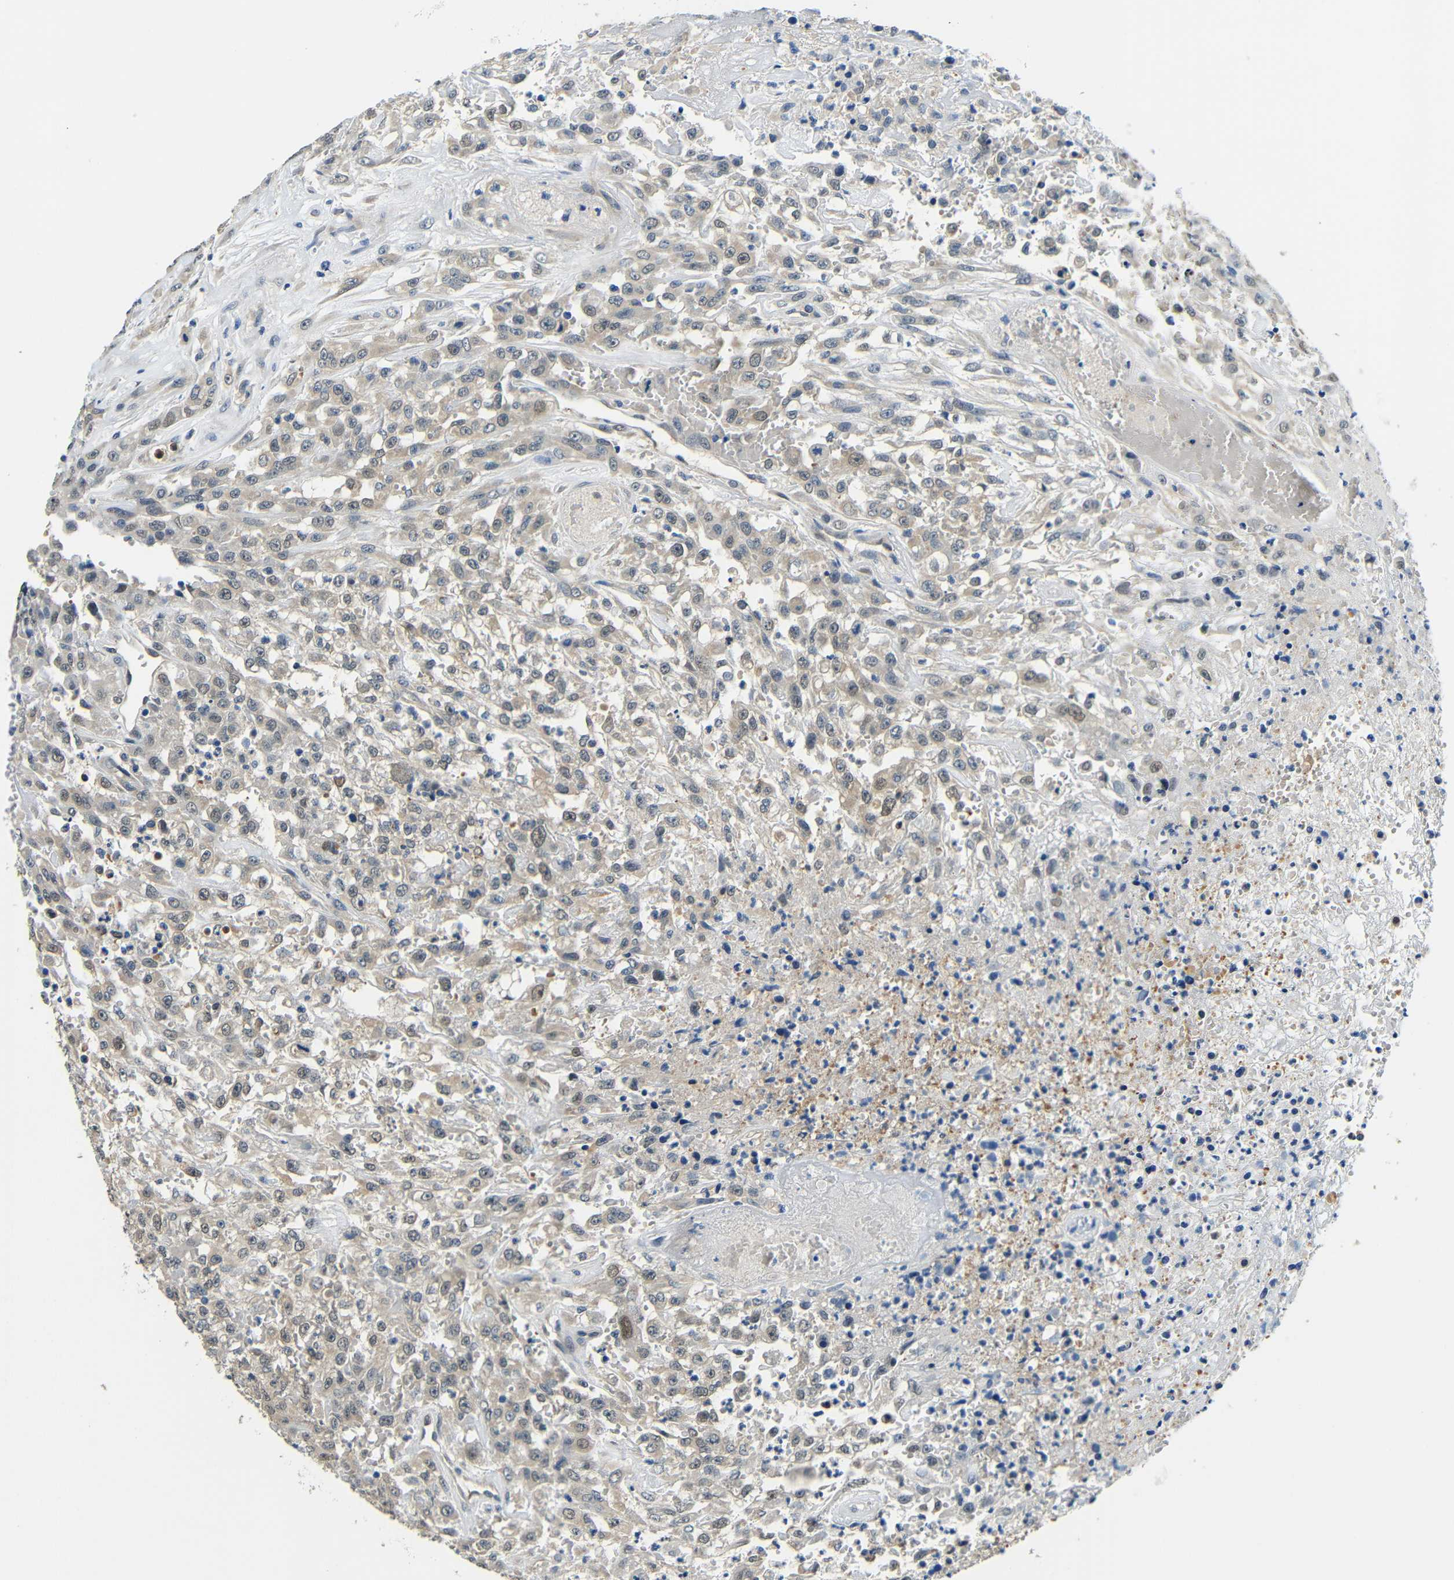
{"staining": {"intensity": "weak", "quantity": "25%-75%", "location": "cytoplasmic/membranous,nuclear"}, "tissue": "urothelial cancer", "cell_type": "Tumor cells", "image_type": "cancer", "snomed": [{"axis": "morphology", "description": "Urothelial carcinoma, High grade"}, {"axis": "topography", "description": "Urinary bladder"}], "caption": "Protein expression analysis of human urothelial cancer reveals weak cytoplasmic/membranous and nuclear expression in about 25%-75% of tumor cells. (Brightfield microscopy of DAB IHC at high magnification).", "gene": "ADAP1", "patient": {"sex": "male", "age": 46}}